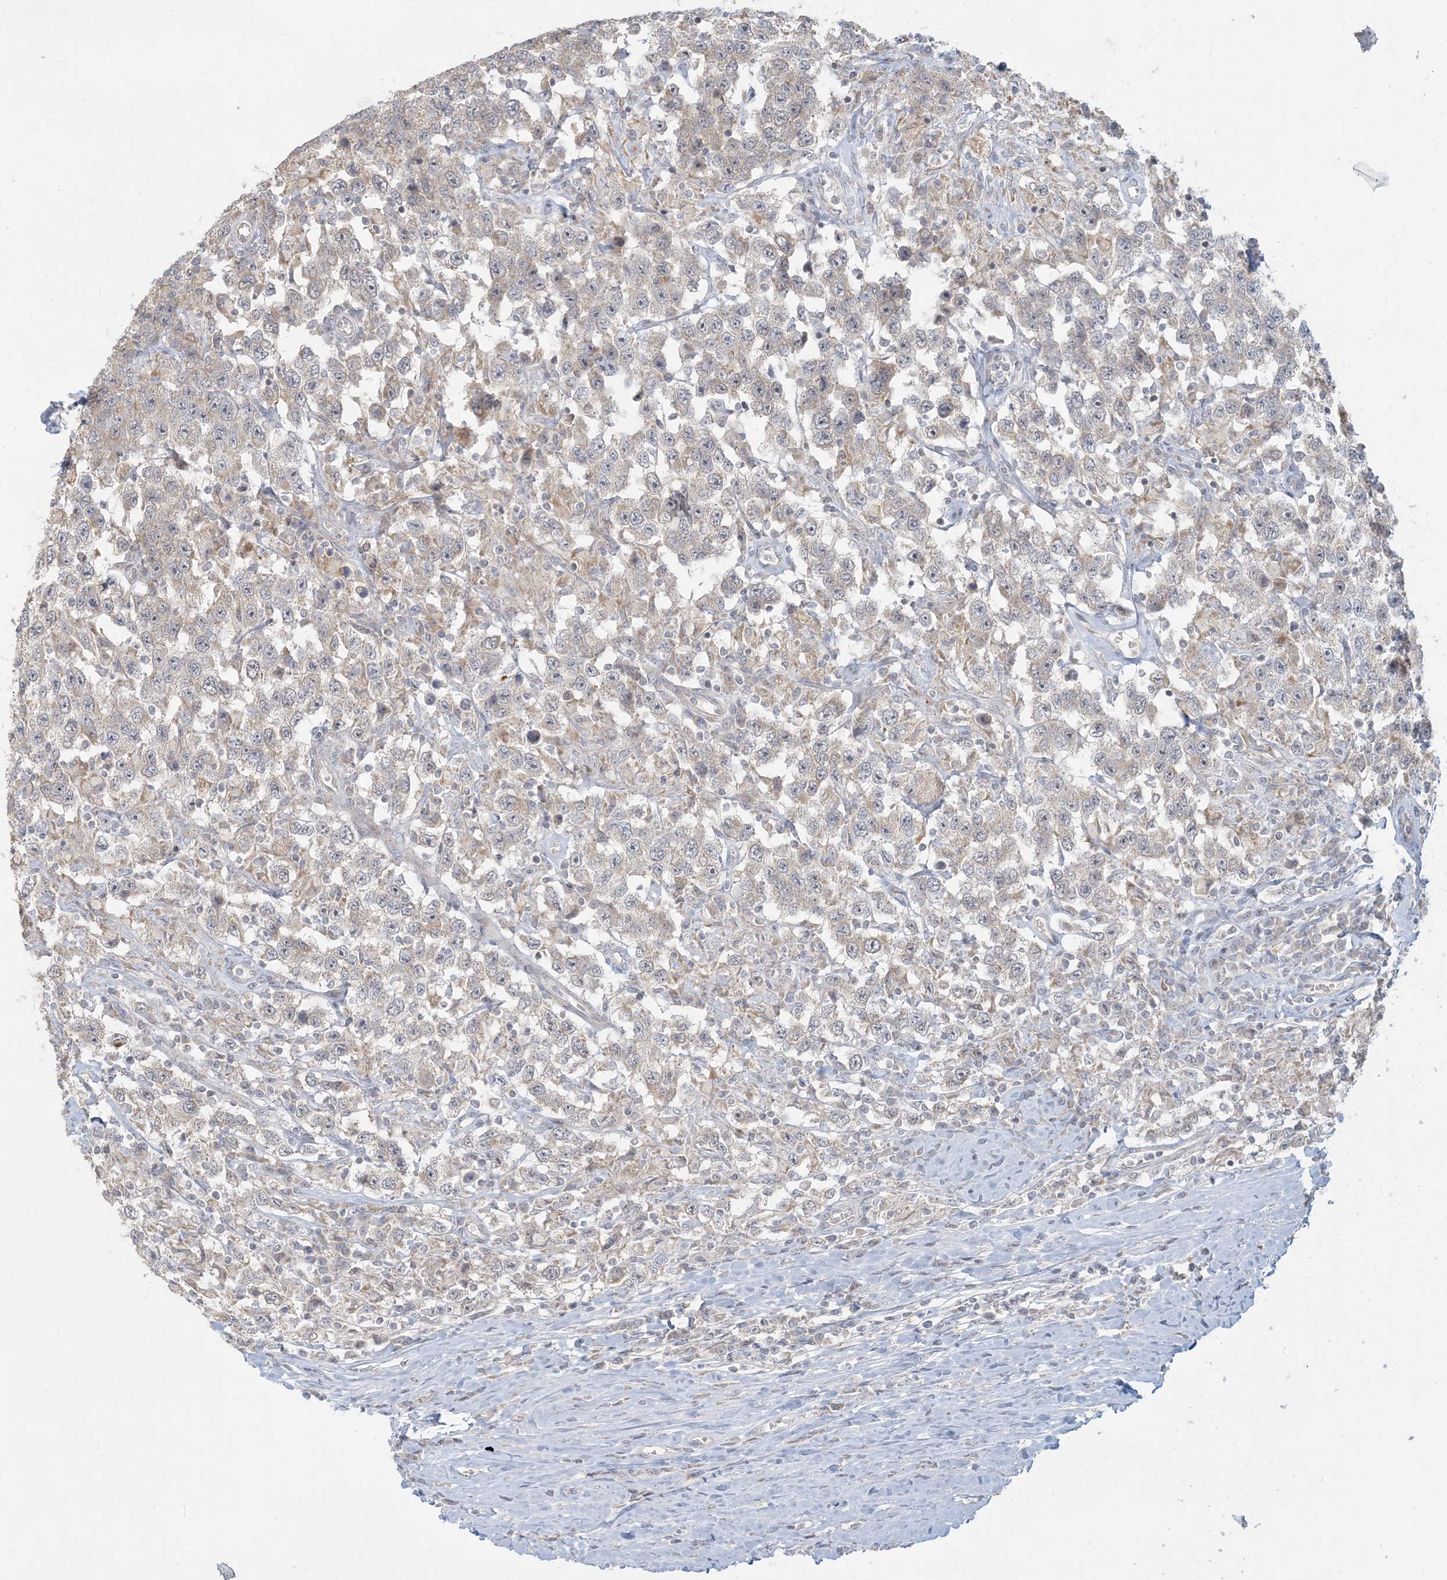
{"staining": {"intensity": "weak", "quantity": "25%-75%", "location": "cytoplasmic/membranous"}, "tissue": "testis cancer", "cell_type": "Tumor cells", "image_type": "cancer", "snomed": [{"axis": "morphology", "description": "Seminoma, NOS"}, {"axis": "topography", "description": "Testis"}], "caption": "Protein expression analysis of testis cancer (seminoma) demonstrates weak cytoplasmic/membranous staining in approximately 25%-75% of tumor cells.", "gene": "MCAT", "patient": {"sex": "male", "age": 41}}